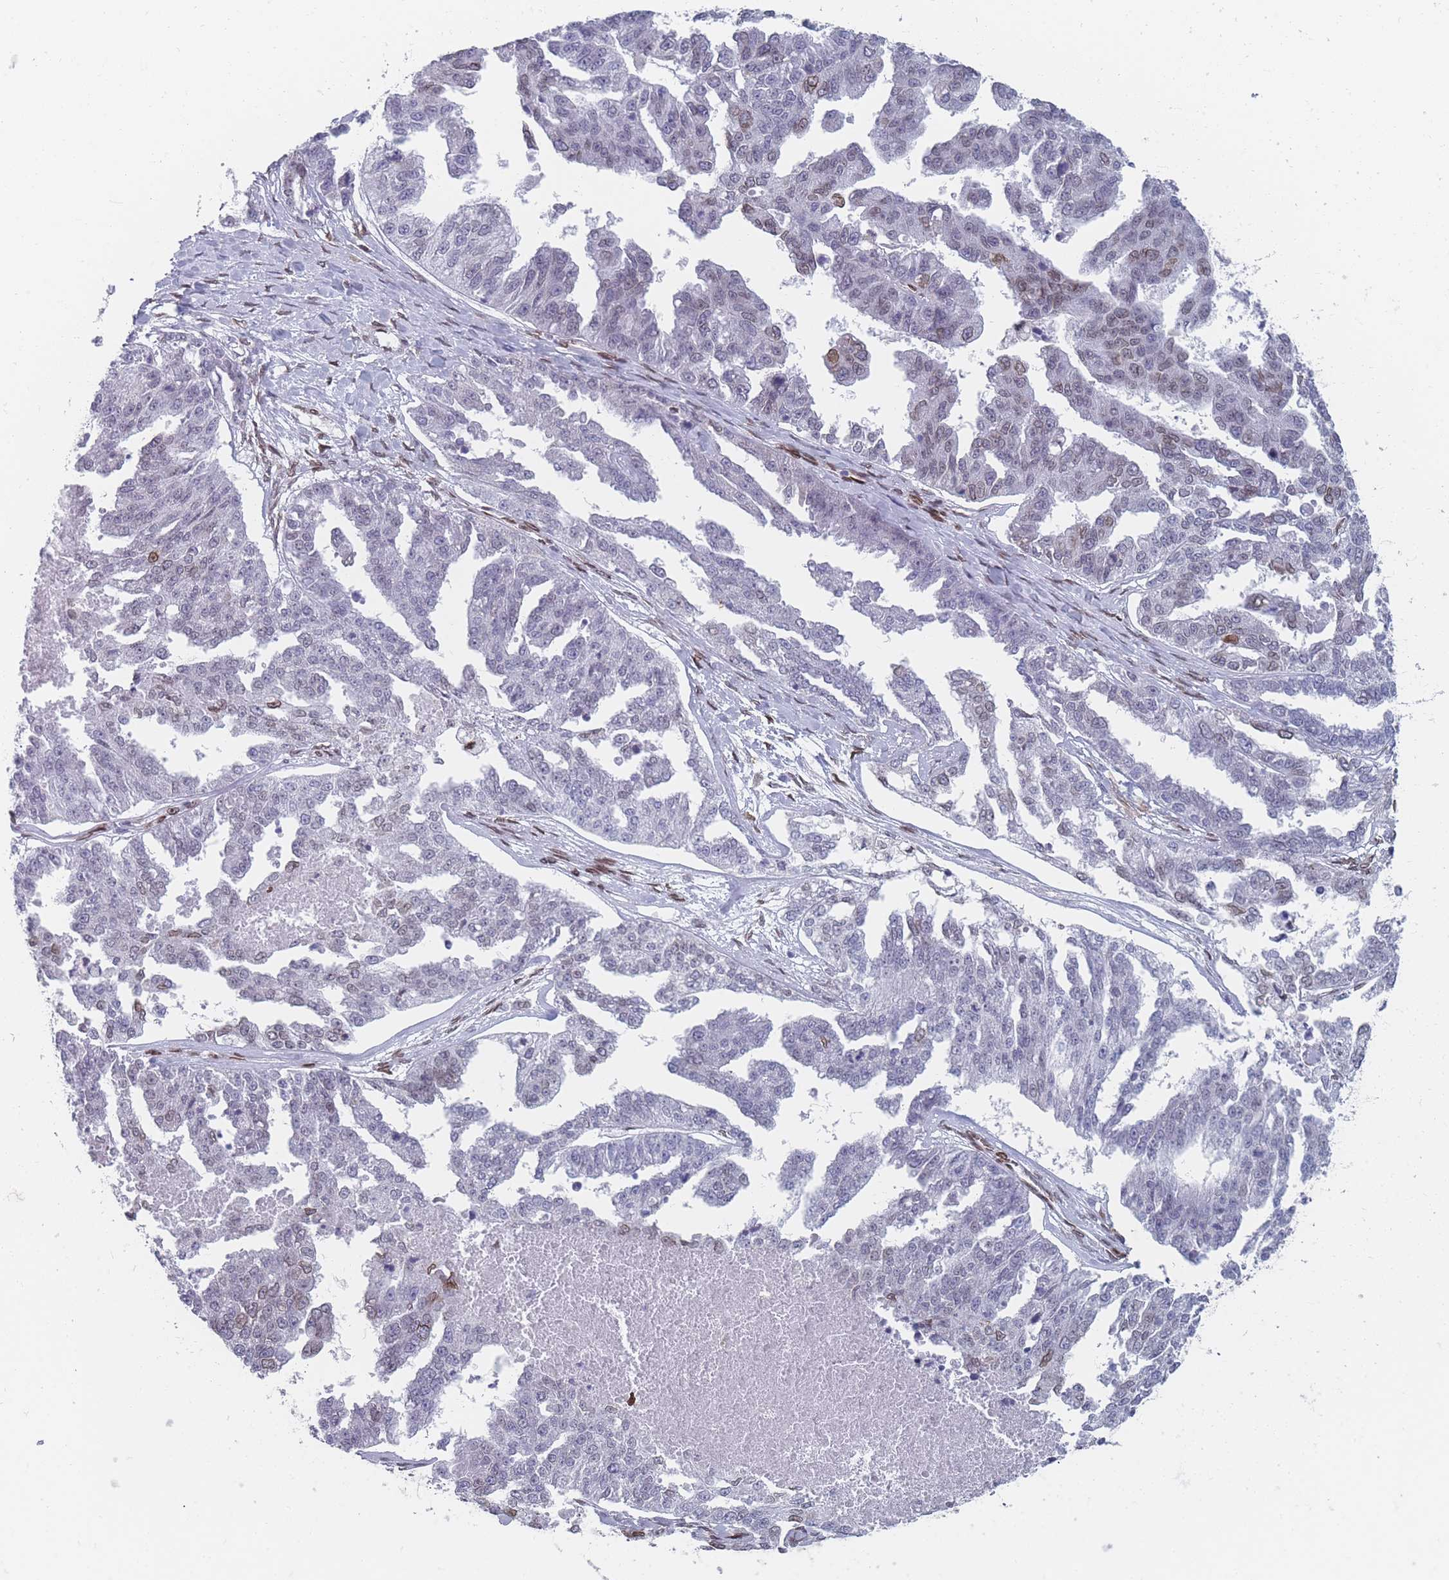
{"staining": {"intensity": "weak", "quantity": "<25%", "location": "cytoplasmic/membranous,nuclear"}, "tissue": "ovarian cancer", "cell_type": "Tumor cells", "image_type": "cancer", "snomed": [{"axis": "morphology", "description": "Cystadenocarcinoma, serous, NOS"}, {"axis": "topography", "description": "Ovary"}], "caption": "Protein analysis of serous cystadenocarcinoma (ovarian) displays no significant positivity in tumor cells.", "gene": "ZBTB1", "patient": {"sex": "female", "age": 58}}